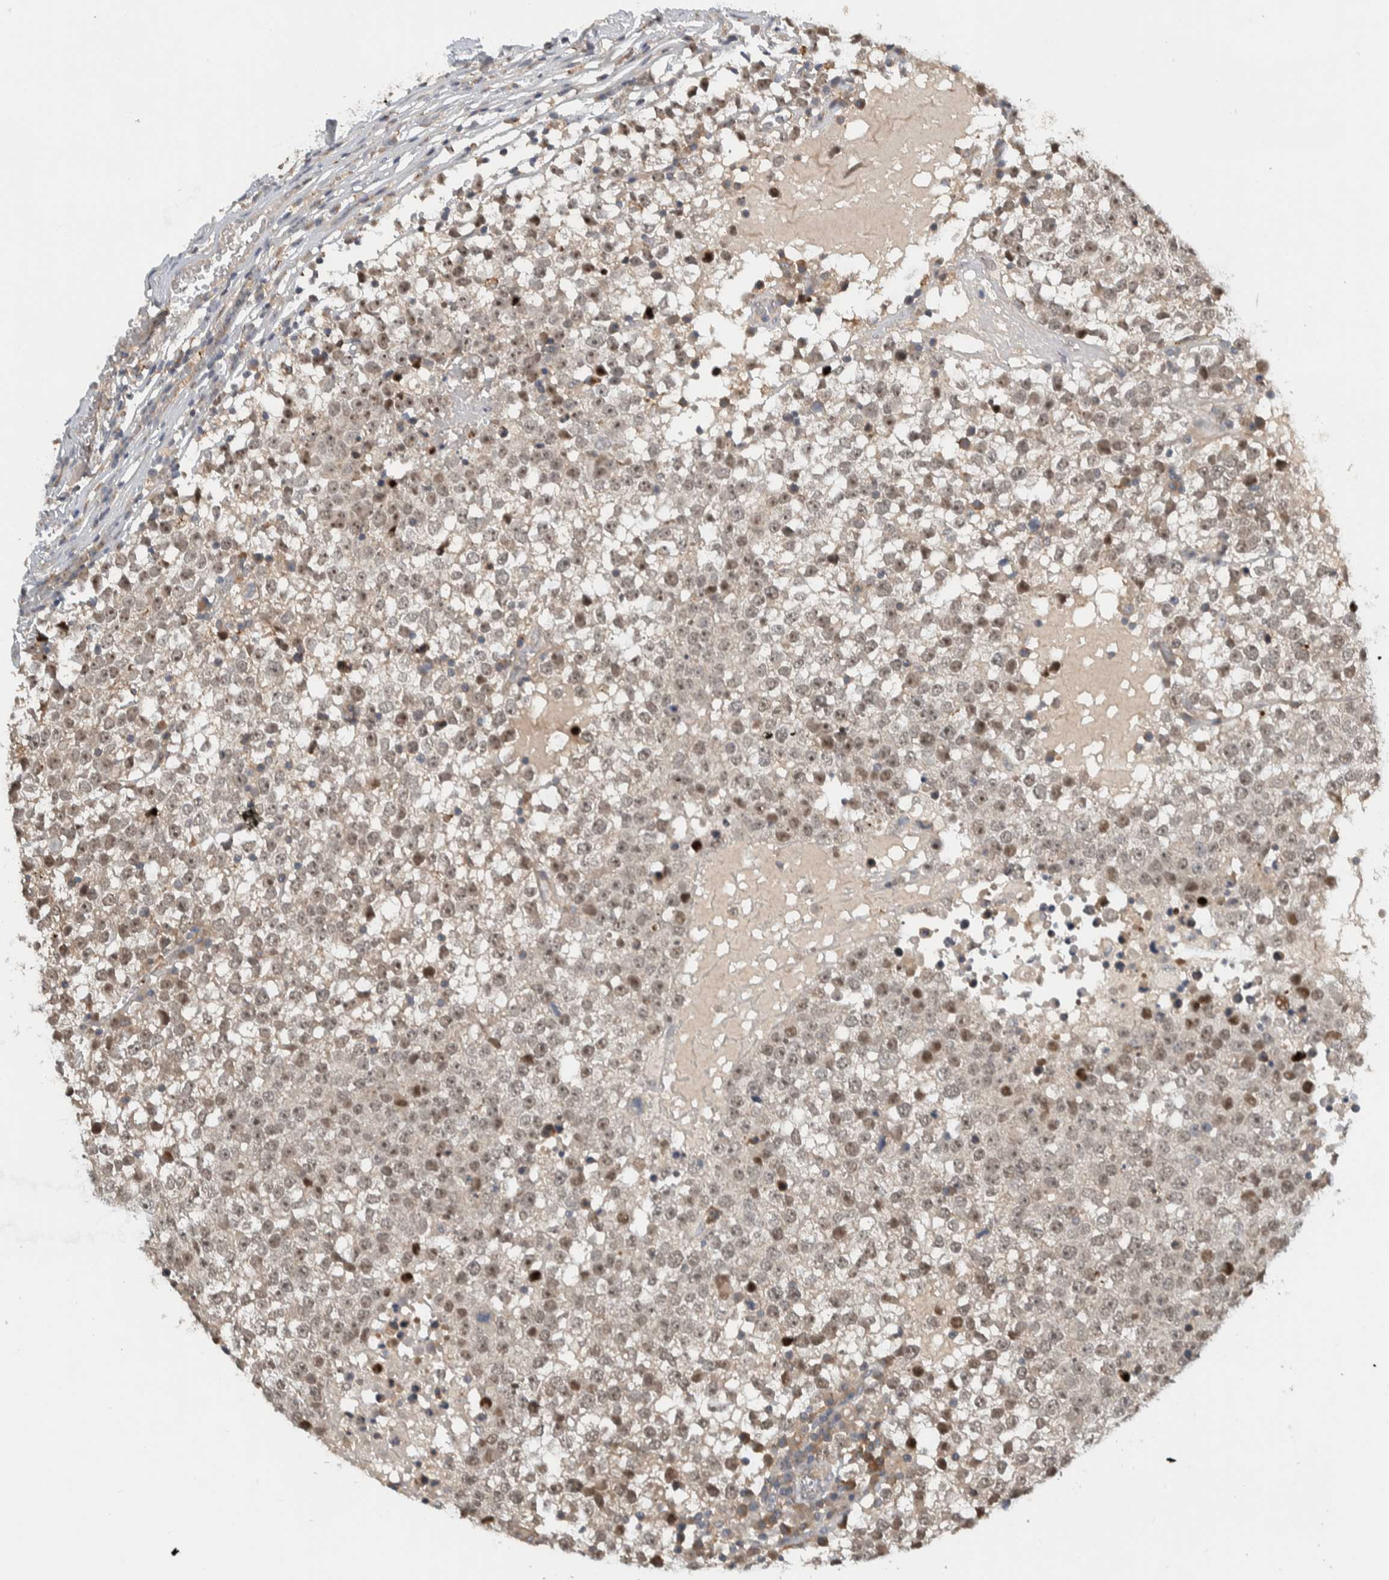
{"staining": {"intensity": "moderate", "quantity": ">75%", "location": "nuclear"}, "tissue": "testis cancer", "cell_type": "Tumor cells", "image_type": "cancer", "snomed": [{"axis": "morphology", "description": "Seminoma, NOS"}, {"axis": "topography", "description": "Testis"}], "caption": "Immunohistochemical staining of testis cancer displays medium levels of moderate nuclear protein positivity in approximately >75% of tumor cells.", "gene": "MPRIP", "patient": {"sex": "male", "age": 65}}